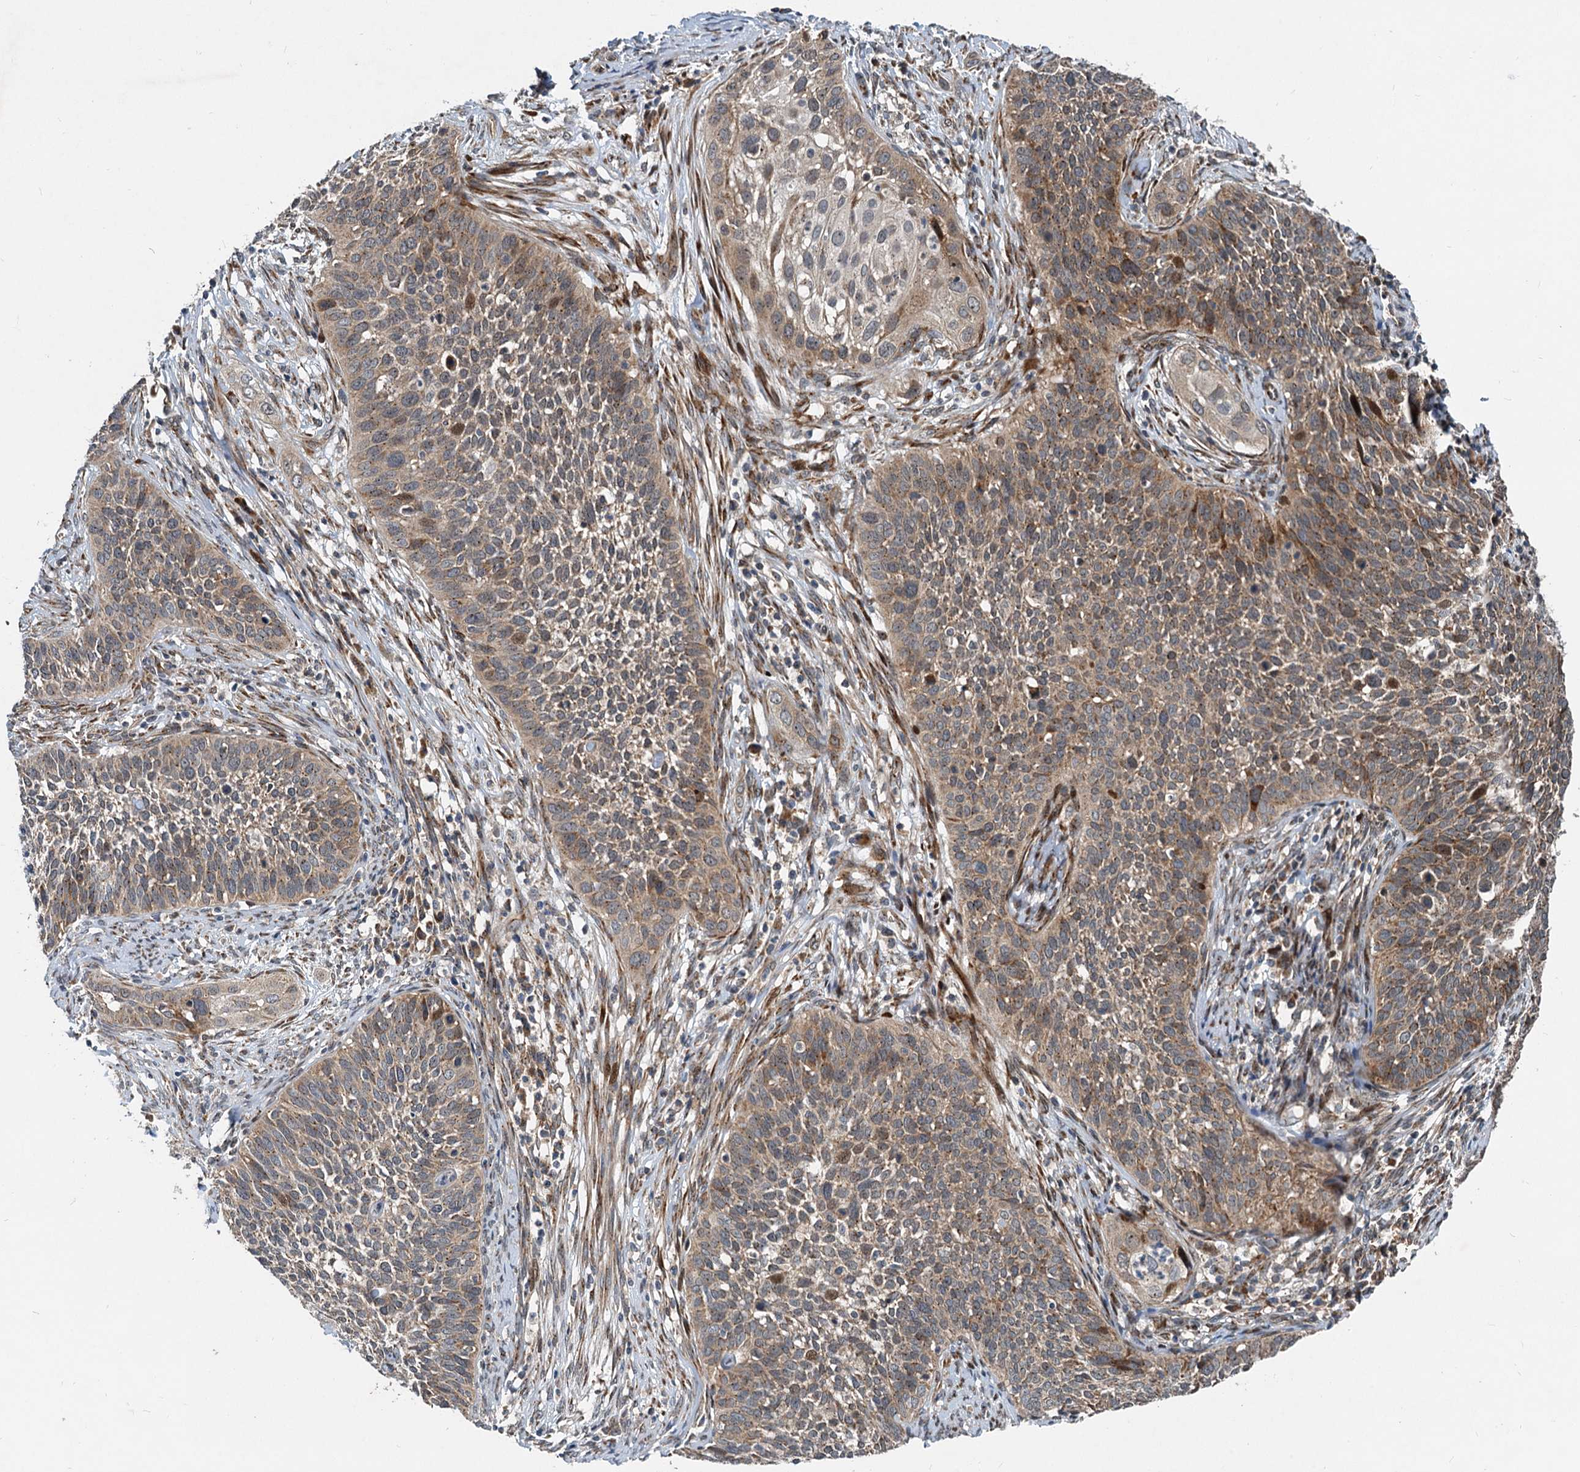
{"staining": {"intensity": "moderate", "quantity": ">75%", "location": "cytoplasmic/membranous"}, "tissue": "cervical cancer", "cell_type": "Tumor cells", "image_type": "cancer", "snomed": [{"axis": "morphology", "description": "Squamous cell carcinoma, NOS"}, {"axis": "topography", "description": "Cervix"}], "caption": "Immunohistochemistry (IHC) micrograph of cervical cancer stained for a protein (brown), which demonstrates medium levels of moderate cytoplasmic/membranous positivity in about >75% of tumor cells.", "gene": "CEP68", "patient": {"sex": "female", "age": 34}}